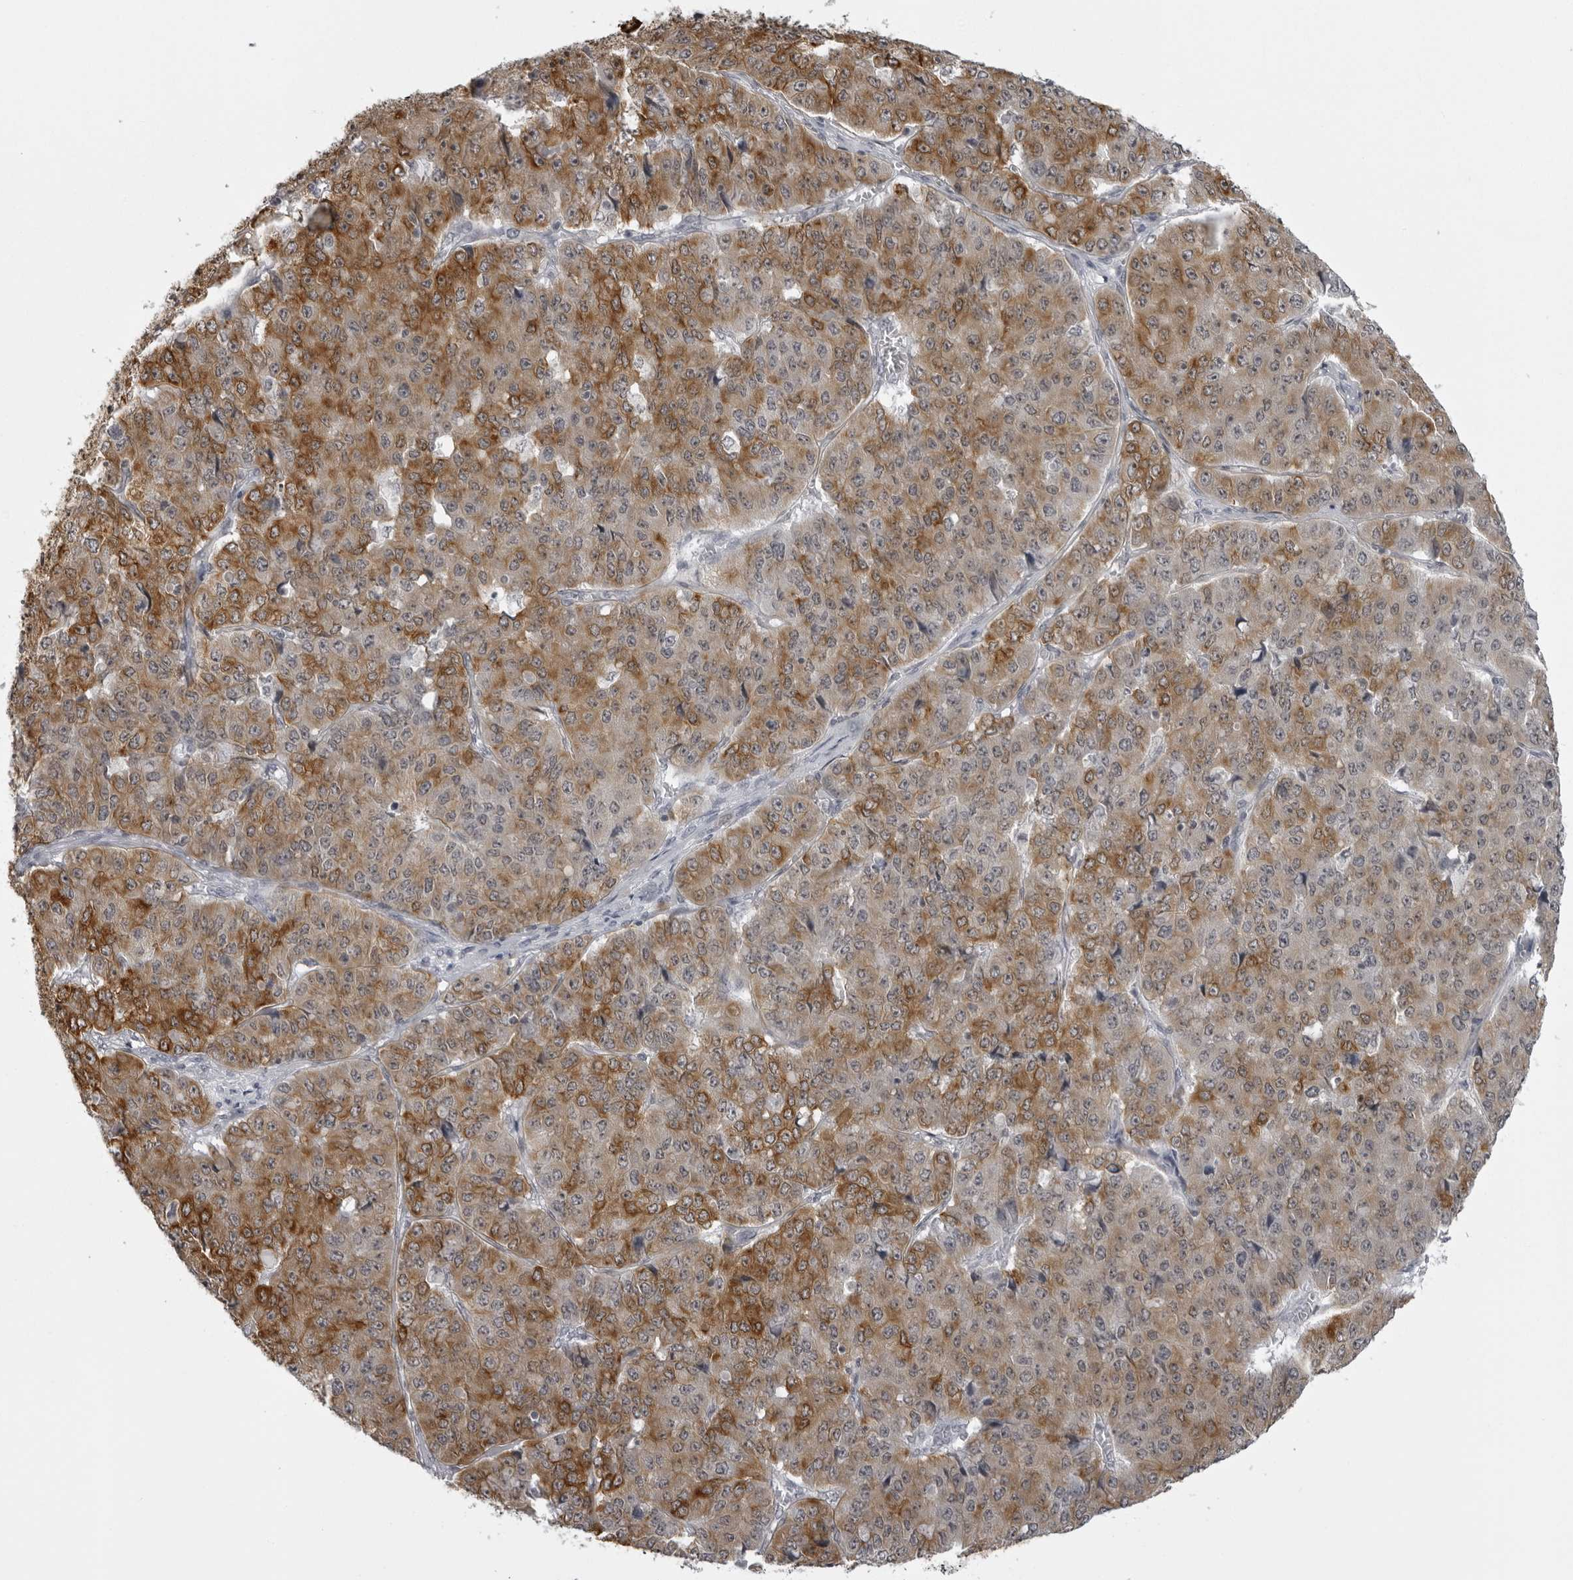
{"staining": {"intensity": "moderate", "quantity": ">75%", "location": "cytoplasmic/membranous"}, "tissue": "pancreatic cancer", "cell_type": "Tumor cells", "image_type": "cancer", "snomed": [{"axis": "morphology", "description": "Adenocarcinoma, NOS"}, {"axis": "topography", "description": "Pancreas"}], "caption": "Brown immunohistochemical staining in pancreatic cancer shows moderate cytoplasmic/membranous positivity in approximately >75% of tumor cells.", "gene": "UROD", "patient": {"sex": "male", "age": 50}}